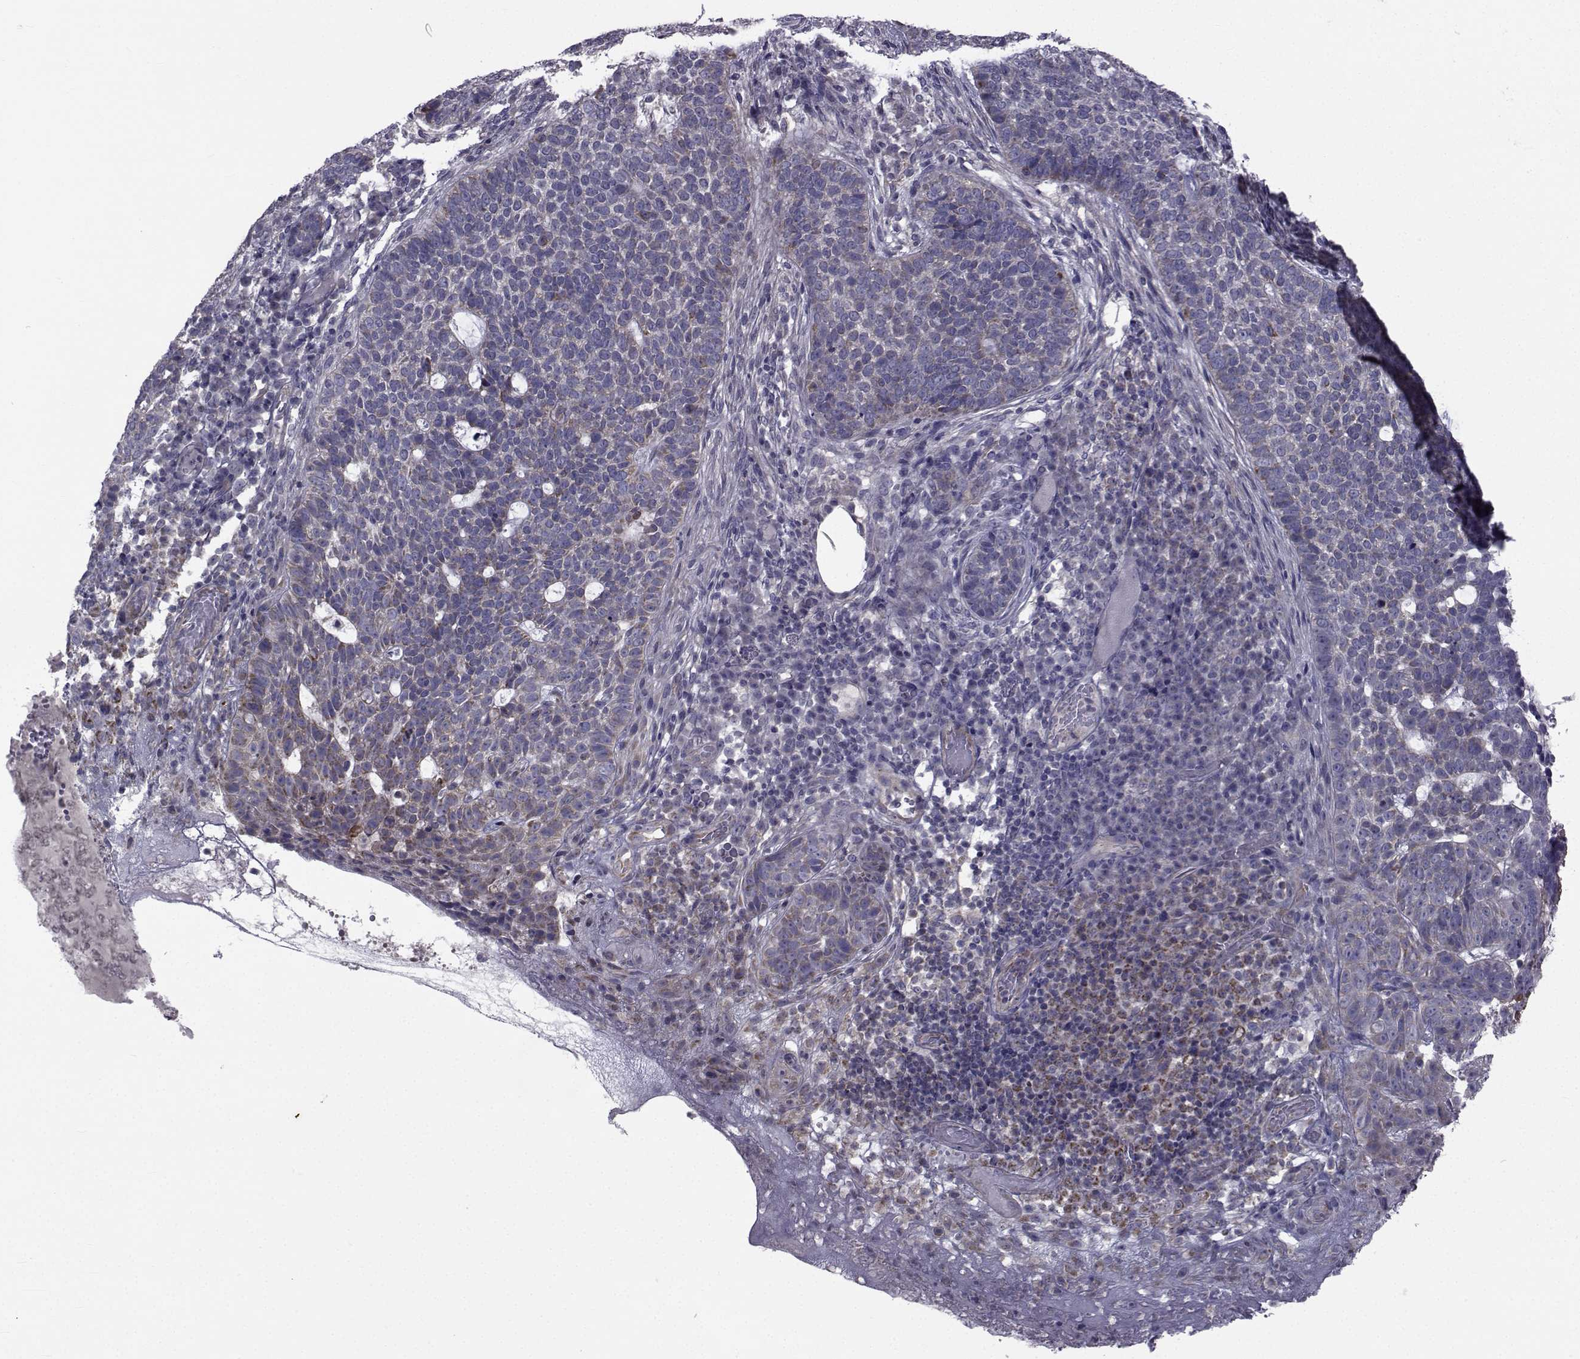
{"staining": {"intensity": "negative", "quantity": "none", "location": "none"}, "tissue": "skin cancer", "cell_type": "Tumor cells", "image_type": "cancer", "snomed": [{"axis": "morphology", "description": "Basal cell carcinoma"}, {"axis": "topography", "description": "Skin"}], "caption": "IHC photomicrograph of human skin cancer (basal cell carcinoma) stained for a protein (brown), which shows no expression in tumor cells.", "gene": "CFAP74", "patient": {"sex": "female", "age": 69}}